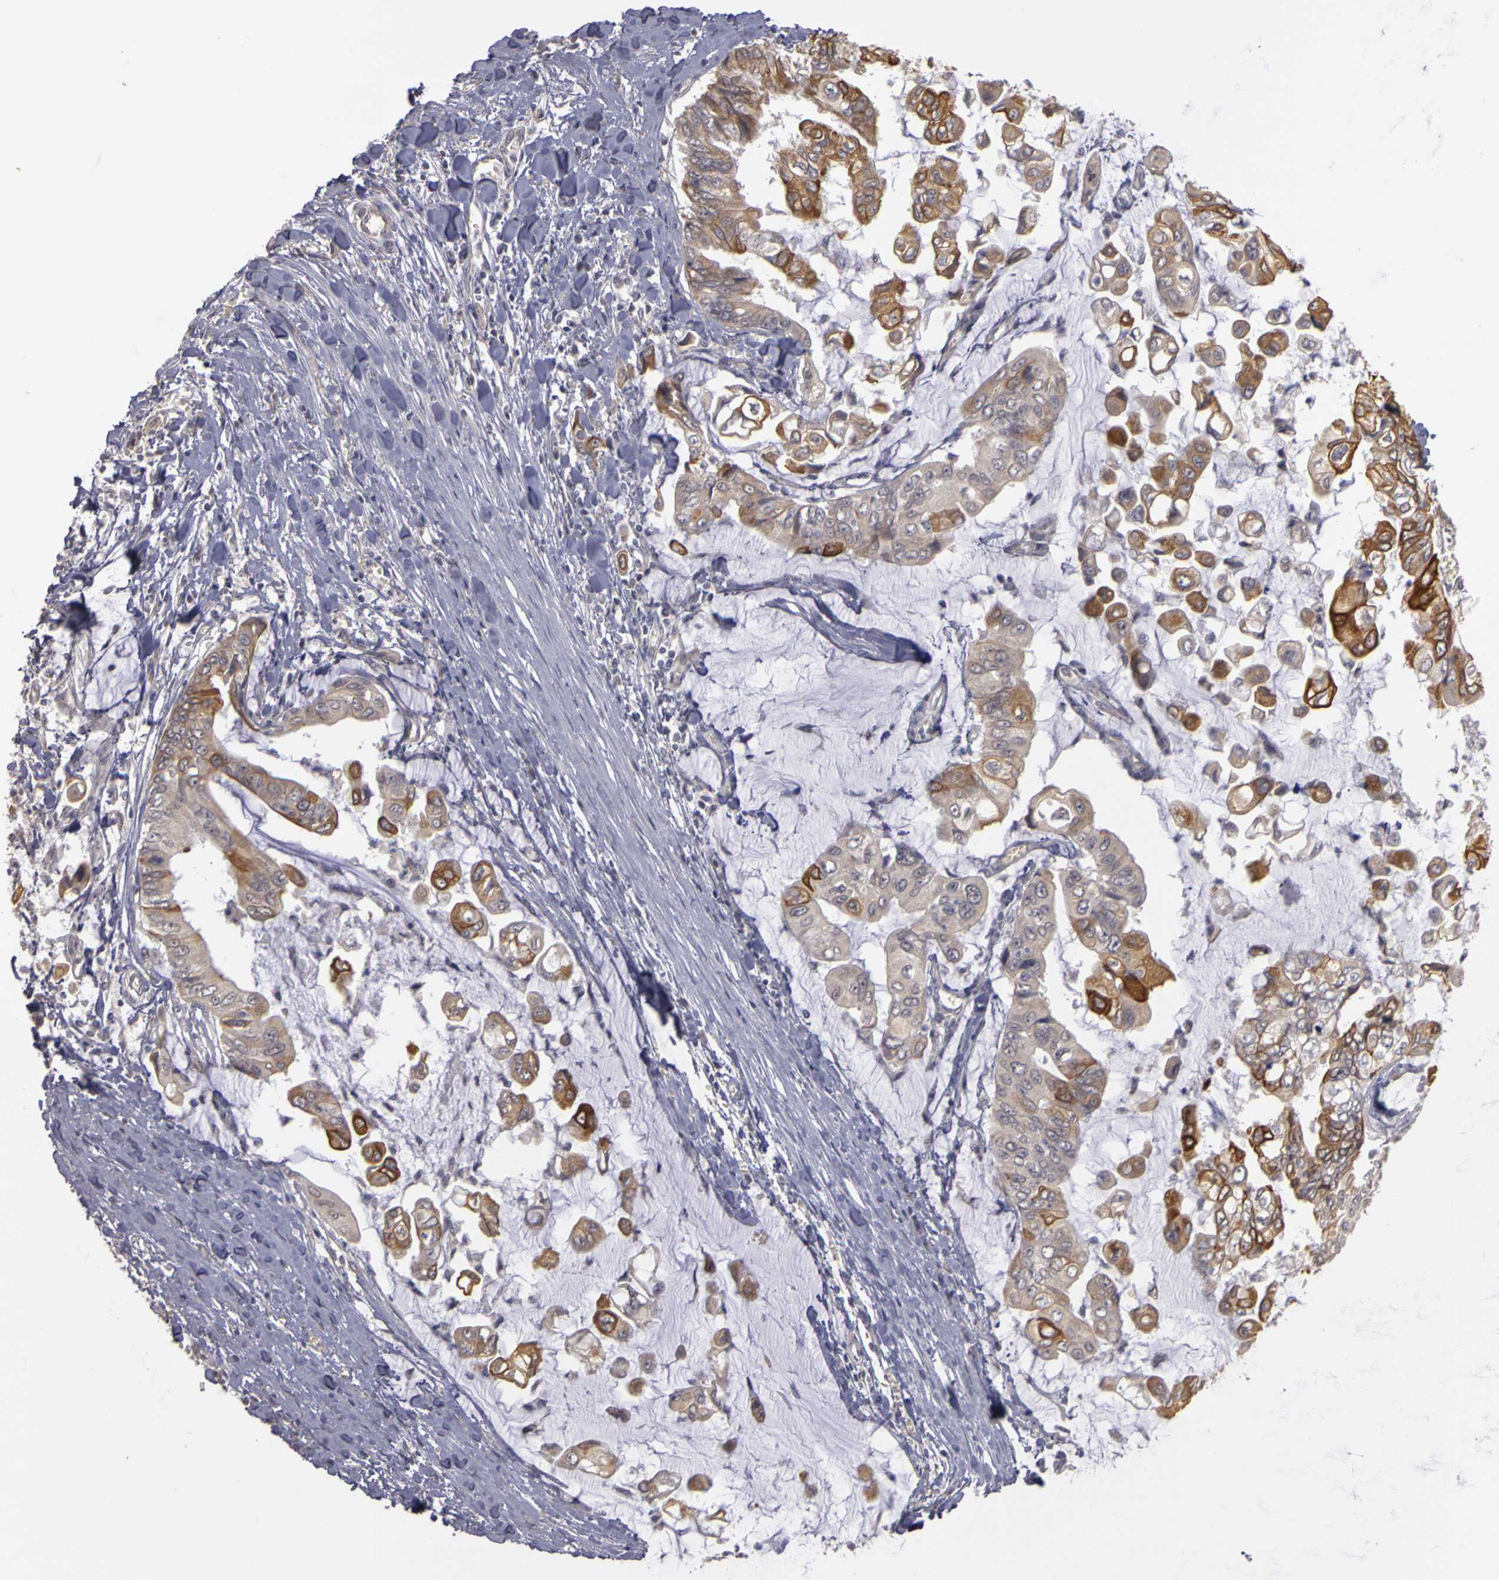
{"staining": {"intensity": "moderate", "quantity": "25%-75%", "location": "cytoplasmic/membranous"}, "tissue": "stomach cancer", "cell_type": "Tumor cells", "image_type": "cancer", "snomed": [{"axis": "morphology", "description": "Adenocarcinoma, NOS"}, {"axis": "topography", "description": "Stomach, upper"}], "caption": "Immunohistochemistry (DAB) staining of human stomach cancer exhibits moderate cytoplasmic/membranous protein staining in approximately 25%-75% of tumor cells. (IHC, brightfield microscopy, high magnification).", "gene": "FRMD7", "patient": {"sex": "male", "age": 80}}